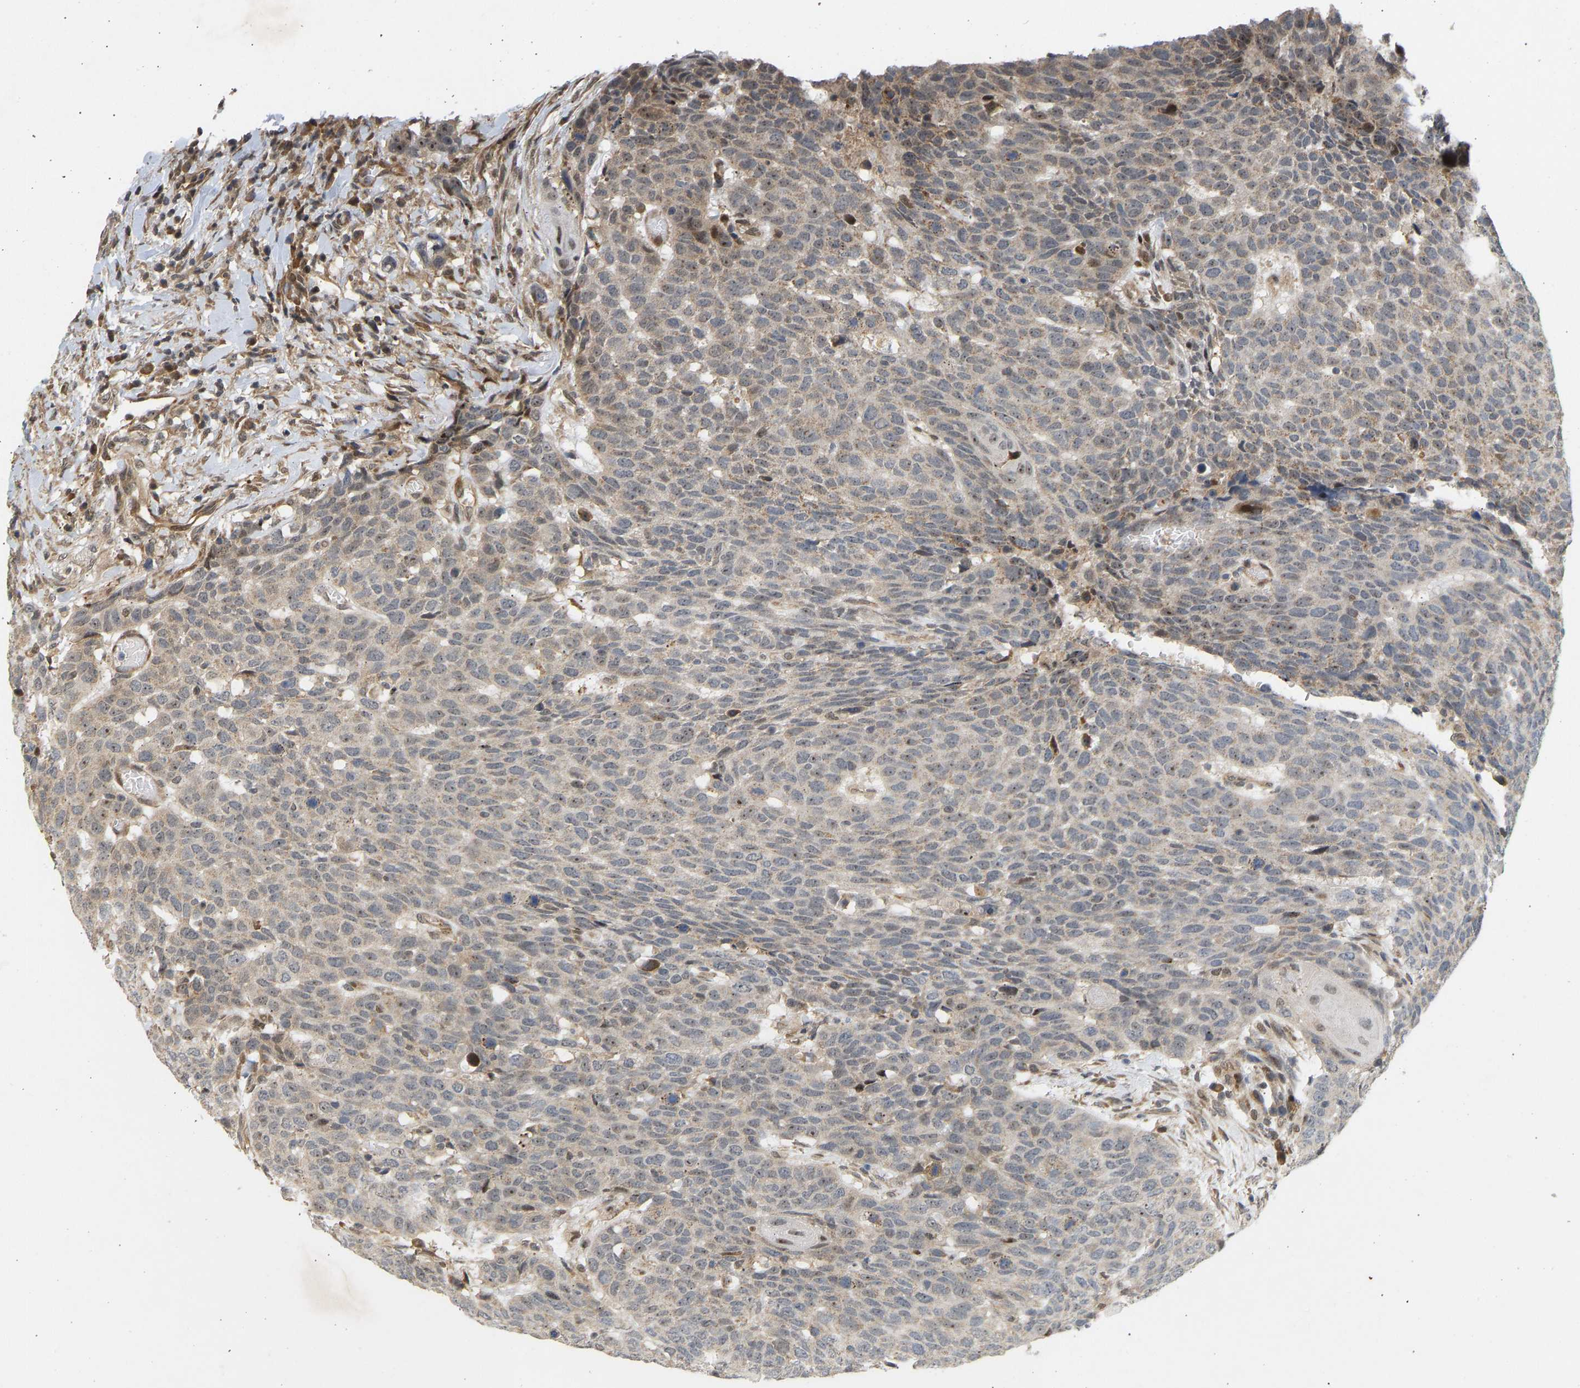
{"staining": {"intensity": "weak", "quantity": "25%-75%", "location": "cytoplasmic/membranous,nuclear"}, "tissue": "head and neck cancer", "cell_type": "Tumor cells", "image_type": "cancer", "snomed": [{"axis": "morphology", "description": "Squamous cell carcinoma, NOS"}, {"axis": "topography", "description": "Head-Neck"}], "caption": "An image of head and neck cancer (squamous cell carcinoma) stained for a protein exhibits weak cytoplasmic/membranous and nuclear brown staining in tumor cells.", "gene": "BAG1", "patient": {"sex": "male", "age": 66}}